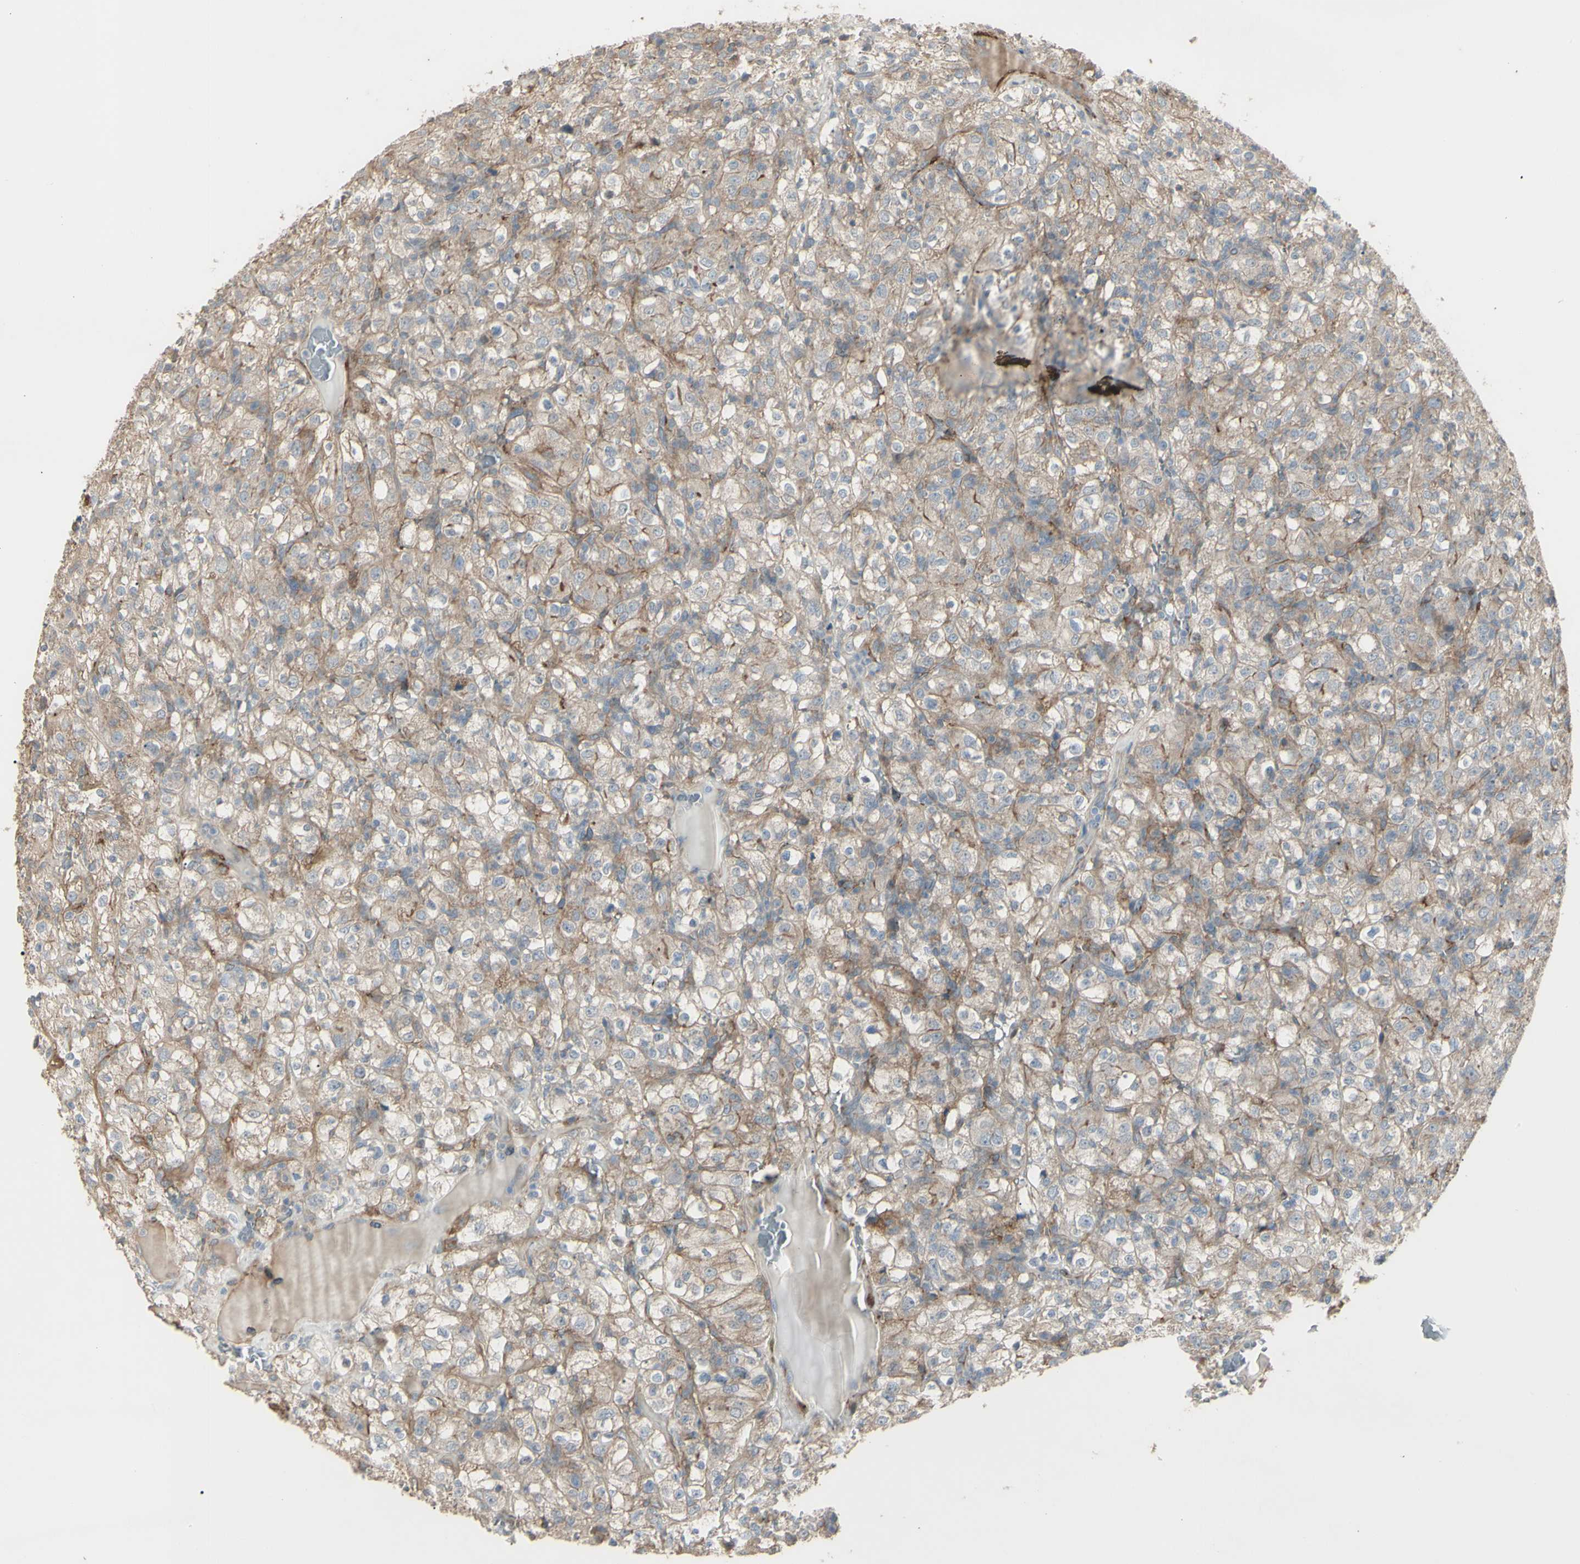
{"staining": {"intensity": "weak", "quantity": "25%-75%", "location": "cytoplasmic/membranous"}, "tissue": "renal cancer", "cell_type": "Tumor cells", "image_type": "cancer", "snomed": [{"axis": "morphology", "description": "Normal tissue, NOS"}, {"axis": "morphology", "description": "Adenocarcinoma, NOS"}, {"axis": "topography", "description": "Kidney"}], "caption": "Tumor cells reveal weak cytoplasmic/membranous staining in approximately 25%-75% of cells in renal cancer.", "gene": "CD276", "patient": {"sex": "female", "age": 72}}